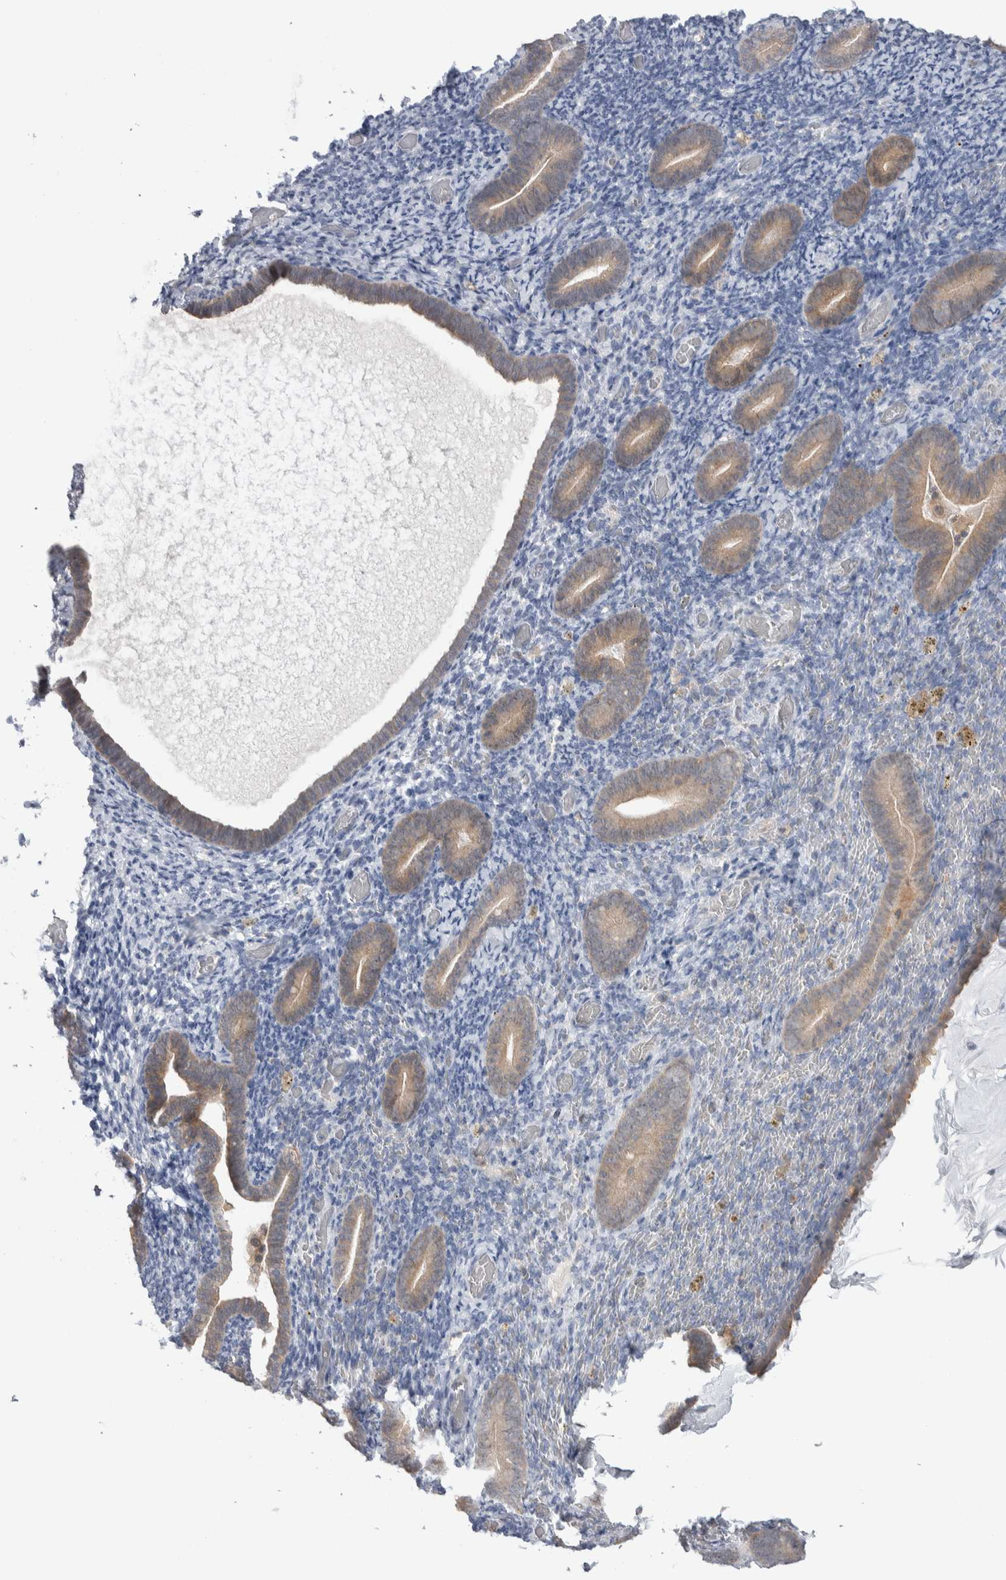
{"staining": {"intensity": "negative", "quantity": "none", "location": "none"}, "tissue": "endometrium", "cell_type": "Cells in endometrial stroma", "image_type": "normal", "snomed": [{"axis": "morphology", "description": "Normal tissue, NOS"}, {"axis": "topography", "description": "Endometrium"}], "caption": "This is an immunohistochemistry image of normal human endometrium. There is no positivity in cells in endometrial stroma.", "gene": "HTATIP2", "patient": {"sex": "female", "age": 51}}